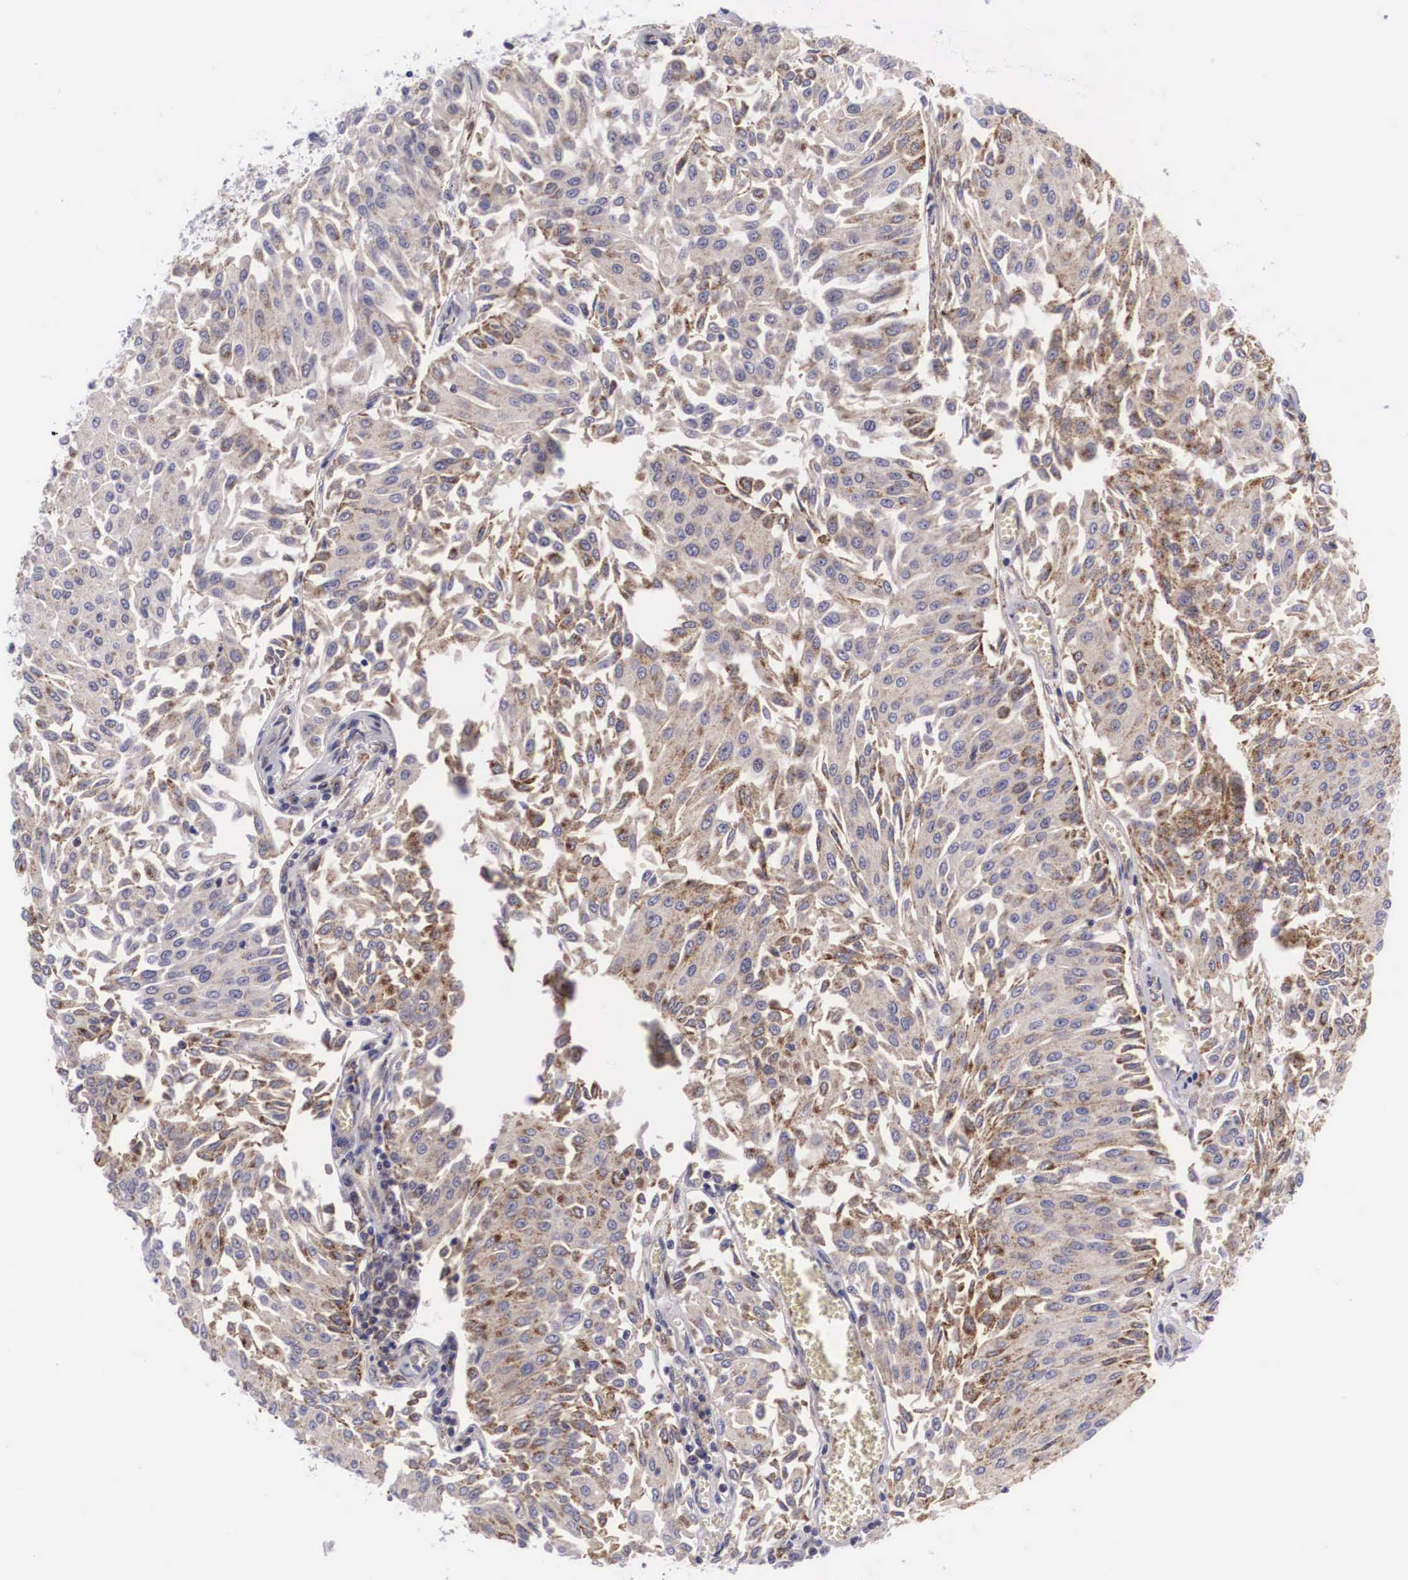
{"staining": {"intensity": "moderate", "quantity": ">75%", "location": "cytoplasmic/membranous"}, "tissue": "urothelial cancer", "cell_type": "Tumor cells", "image_type": "cancer", "snomed": [{"axis": "morphology", "description": "Urothelial carcinoma, Low grade"}, {"axis": "topography", "description": "Urinary bladder"}], "caption": "Immunohistochemical staining of urothelial cancer demonstrates moderate cytoplasmic/membranous protein staining in approximately >75% of tumor cells.", "gene": "EMID1", "patient": {"sex": "male", "age": 86}}